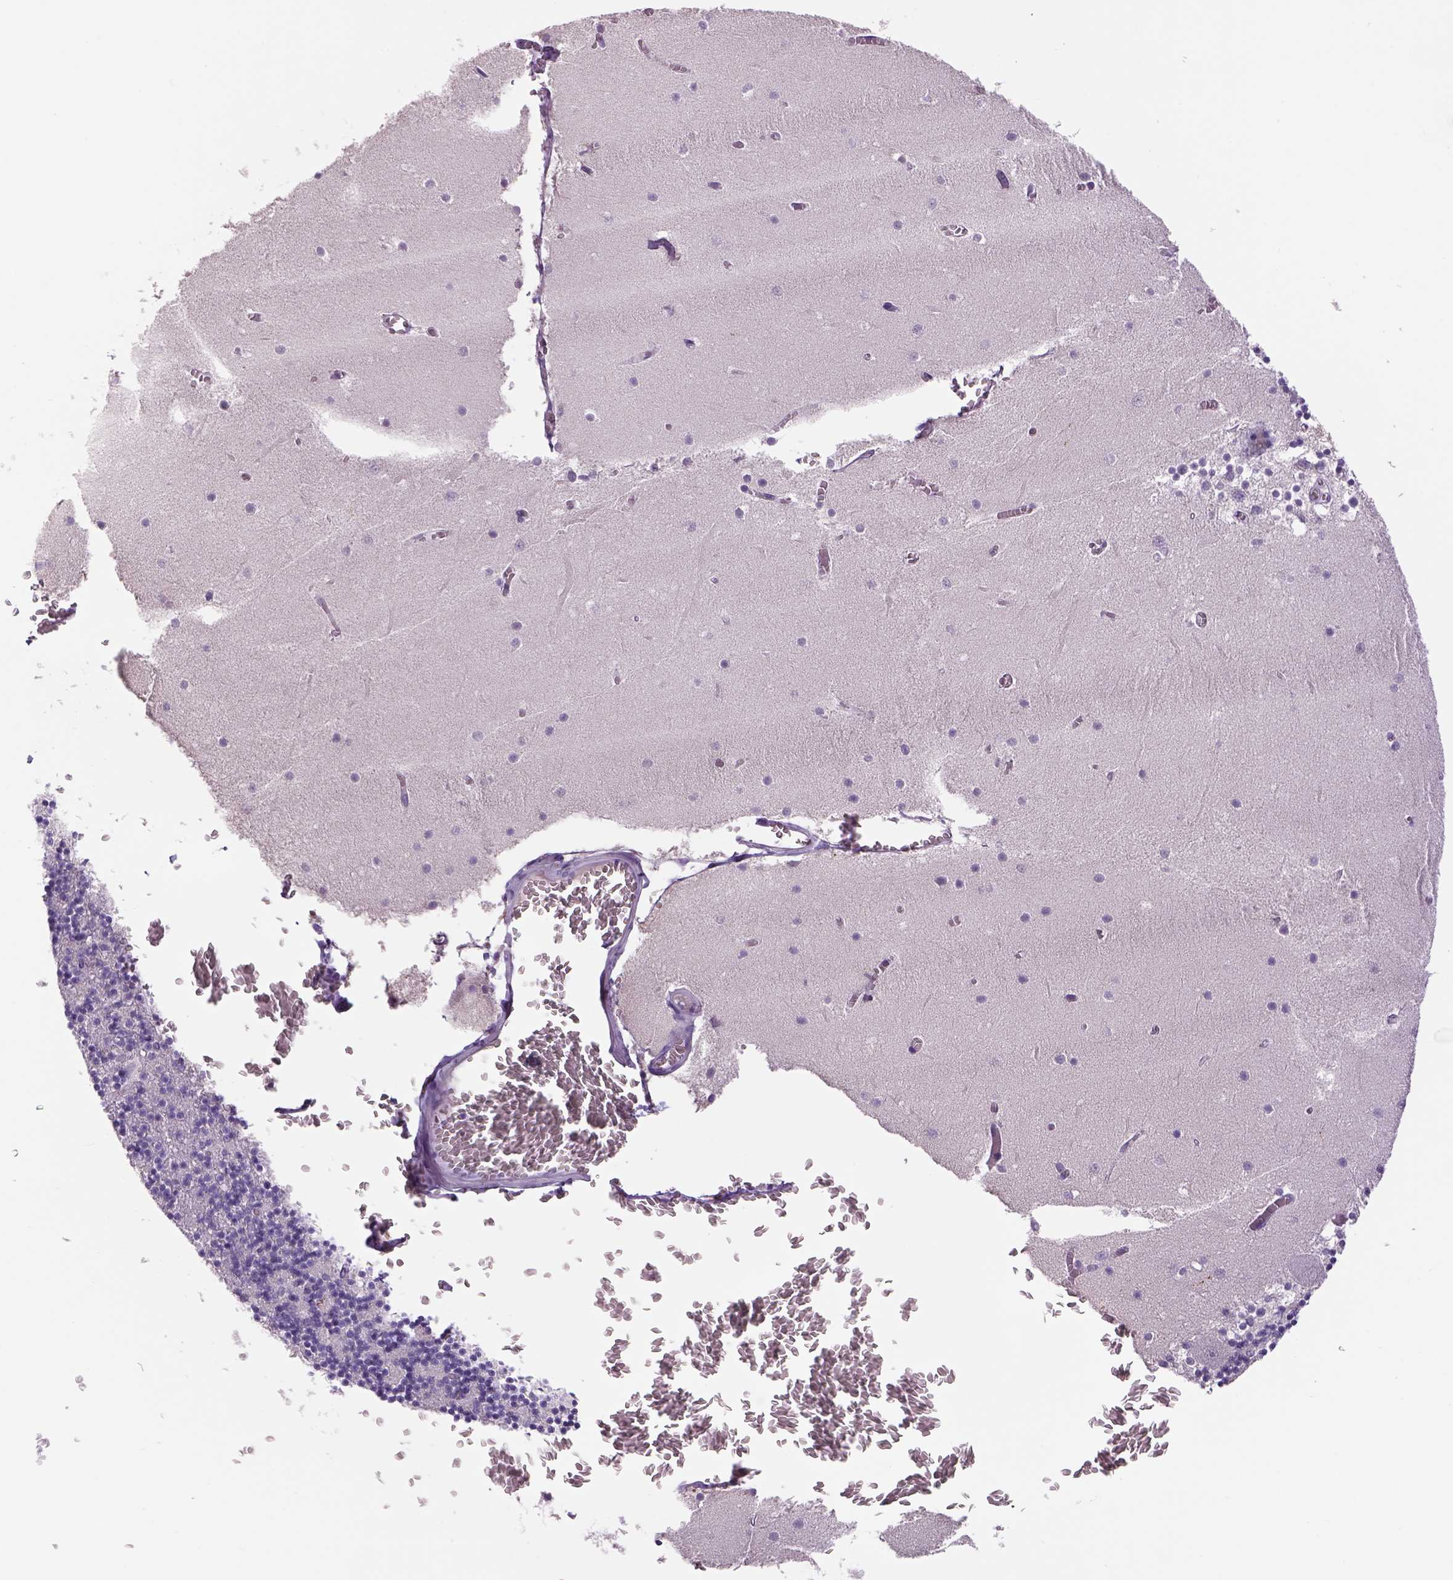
{"staining": {"intensity": "negative", "quantity": "none", "location": "none"}, "tissue": "cerebellum", "cell_type": "Cells in granular layer", "image_type": "normal", "snomed": [{"axis": "morphology", "description": "Normal tissue, NOS"}, {"axis": "topography", "description": "Cerebellum"}], "caption": "DAB immunohistochemical staining of unremarkable human cerebellum exhibits no significant positivity in cells in granular layer.", "gene": "DBH", "patient": {"sex": "female", "age": 28}}